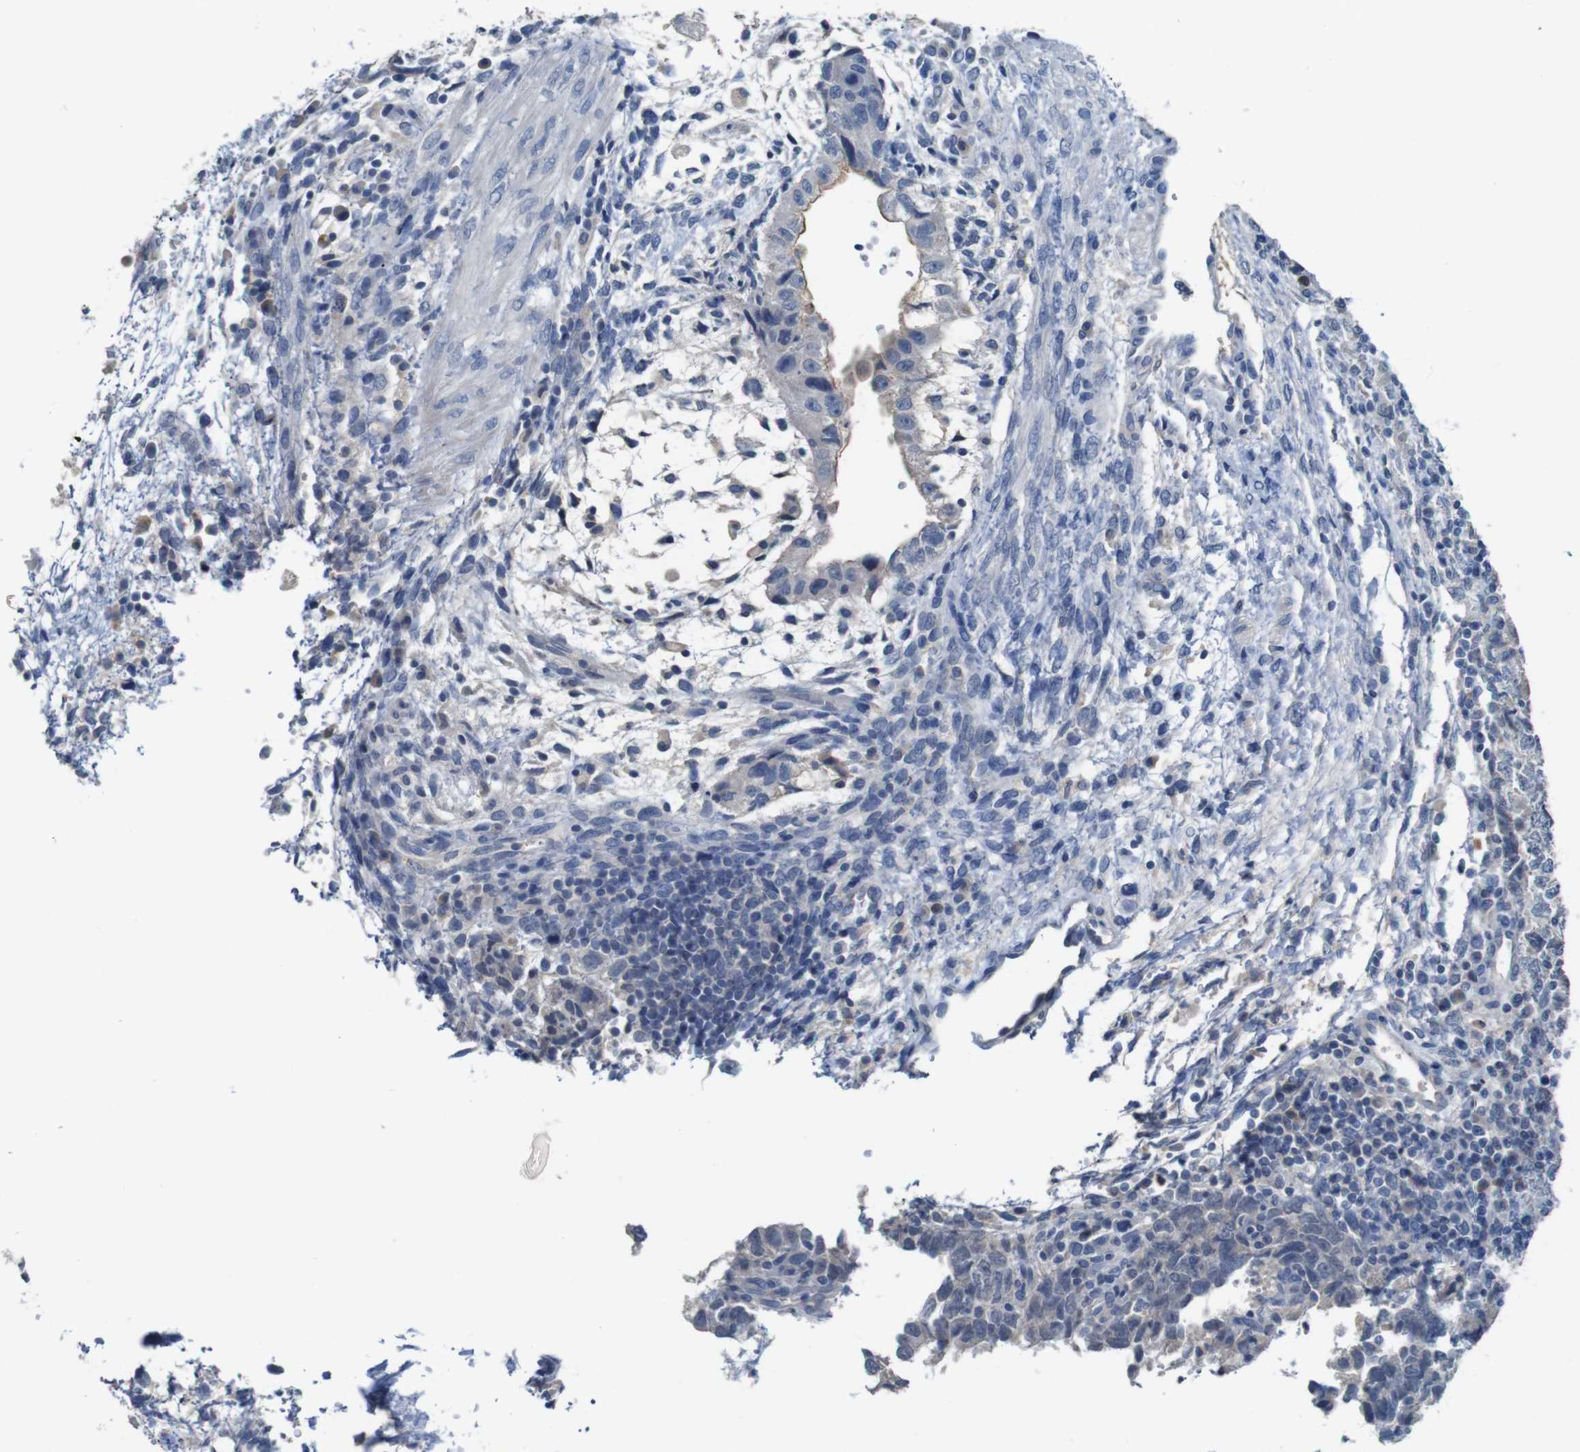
{"staining": {"intensity": "moderate", "quantity": "<25%", "location": "cytoplasmic/membranous"}, "tissue": "testis cancer", "cell_type": "Tumor cells", "image_type": "cancer", "snomed": [{"axis": "morphology", "description": "Carcinoma, Embryonal, NOS"}, {"axis": "topography", "description": "Testis"}], "caption": "DAB (3,3'-diaminobenzidine) immunohistochemical staining of testis embryonal carcinoma exhibits moderate cytoplasmic/membranous protein expression in approximately <25% of tumor cells. The staining was performed using DAB (3,3'-diaminobenzidine) to visualize the protein expression in brown, while the nuclei were stained in blue with hematoxylin (Magnification: 20x).", "gene": "SLC2A8", "patient": {"sex": "male", "age": 36}}